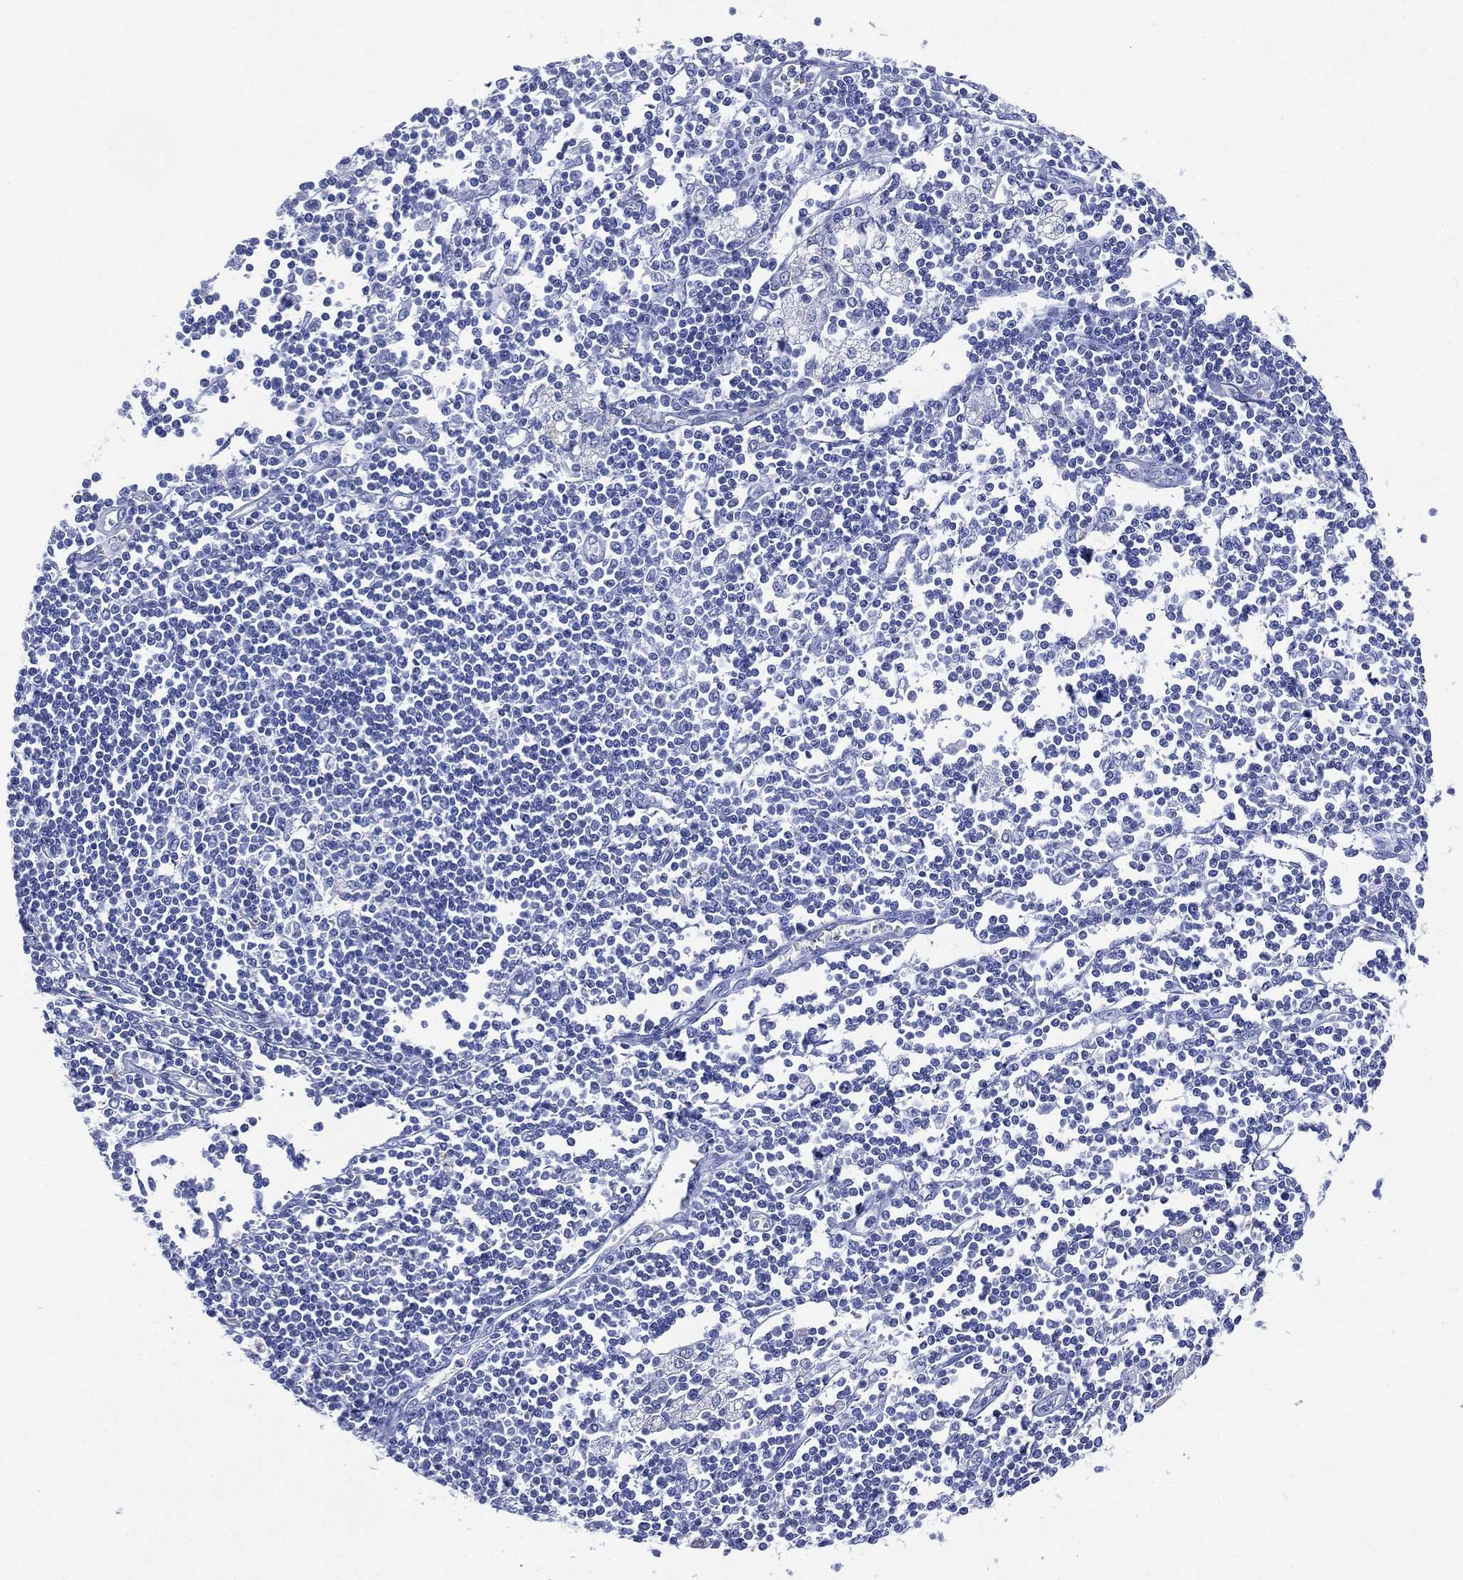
{"staining": {"intensity": "negative", "quantity": "none", "location": "none"}, "tissue": "pancreatic cancer", "cell_type": "Tumor cells", "image_type": "cancer", "snomed": [{"axis": "morphology", "description": "Adenocarcinoma, NOS"}, {"axis": "topography", "description": "Pancreas"}], "caption": "Photomicrograph shows no significant protein staining in tumor cells of pancreatic cancer.", "gene": "SLC9C2", "patient": {"sex": "male", "age": 47}}